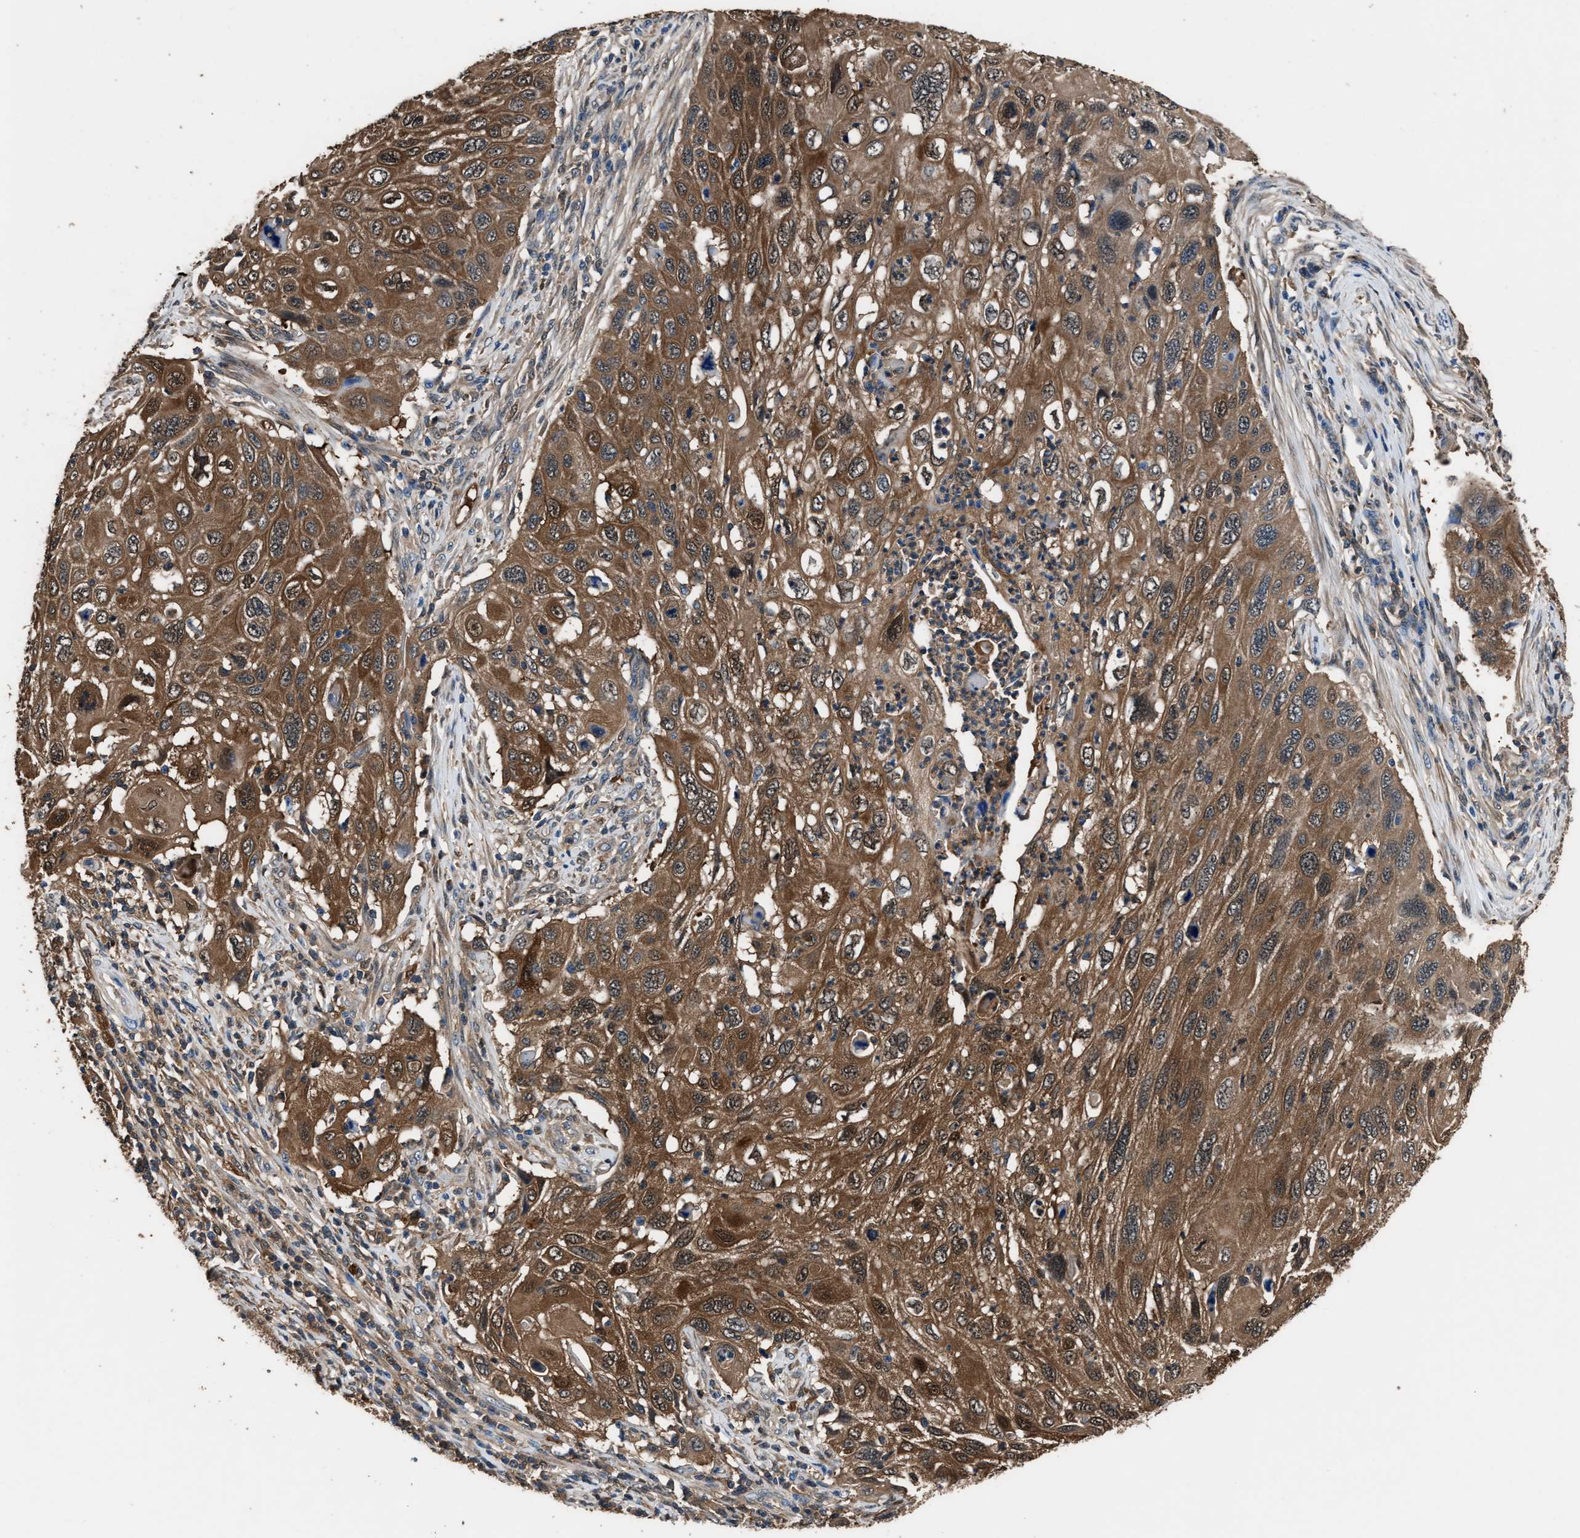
{"staining": {"intensity": "moderate", "quantity": ">75%", "location": "cytoplasmic/membranous"}, "tissue": "cervical cancer", "cell_type": "Tumor cells", "image_type": "cancer", "snomed": [{"axis": "morphology", "description": "Squamous cell carcinoma, NOS"}, {"axis": "topography", "description": "Cervix"}], "caption": "Squamous cell carcinoma (cervical) stained with immunohistochemistry (IHC) demonstrates moderate cytoplasmic/membranous positivity in about >75% of tumor cells.", "gene": "GSTP1", "patient": {"sex": "female", "age": 70}}